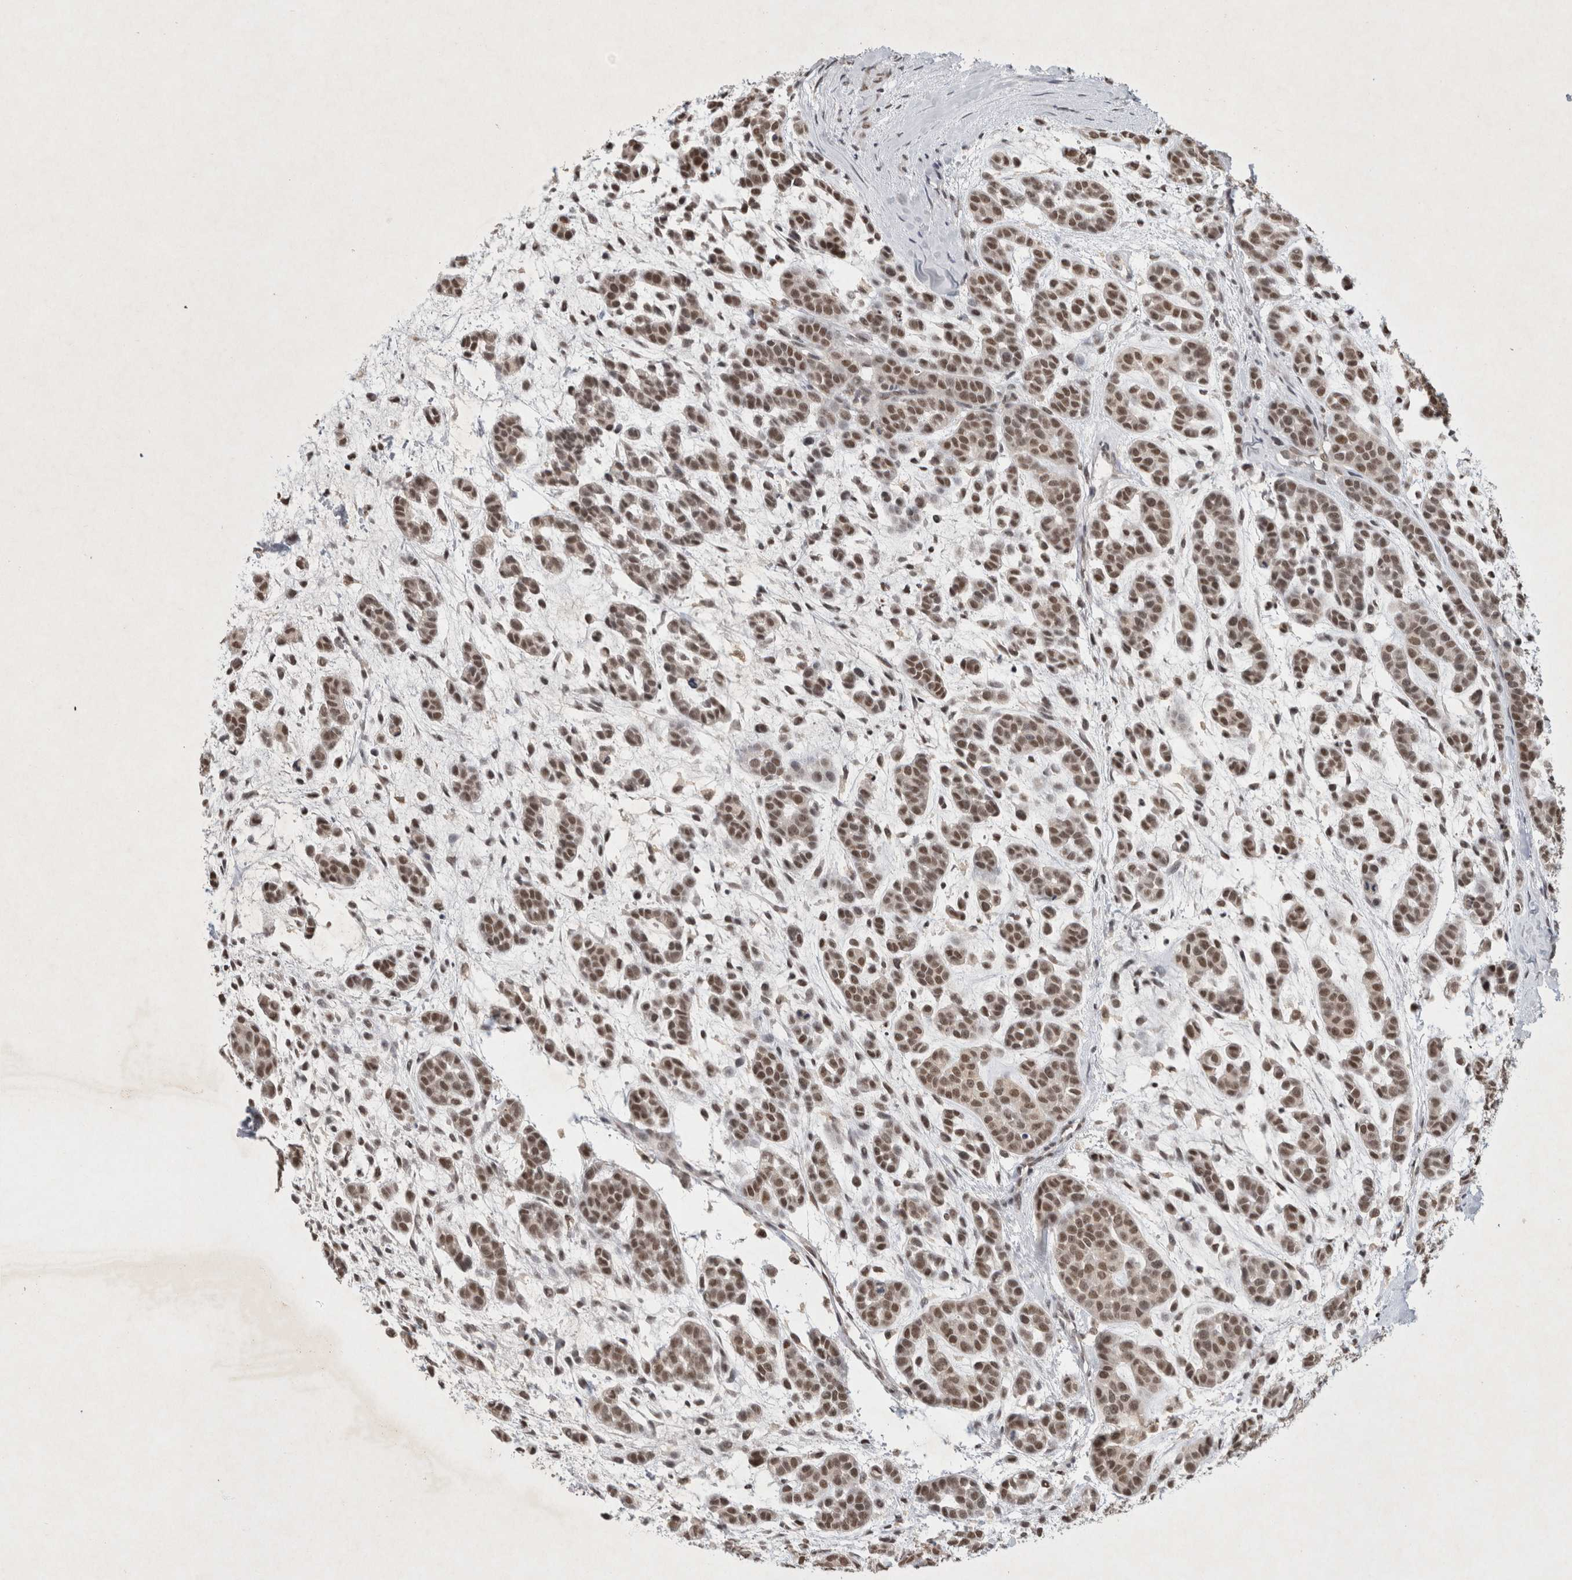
{"staining": {"intensity": "moderate", "quantity": ">75%", "location": "nuclear"}, "tissue": "head and neck cancer", "cell_type": "Tumor cells", "image_type": "cancer", "snomed": [{"axis": "morphology", "description": "Adenocarcinoma, NOS"}, {"axis": "morphology", "description": "Adenoma, NOS"}, {"axis": "topography", "description": "Head-Neck"}], "caption": "Head and neck cancer stained with DAB immunohistochemistry demonstrates medium levels of moderate nuclear expression in about >75% of tumor cells. Nuclei are stained in blue.", "gene": "XRCC5", "patient": {"sex": "female", "age": 55}}